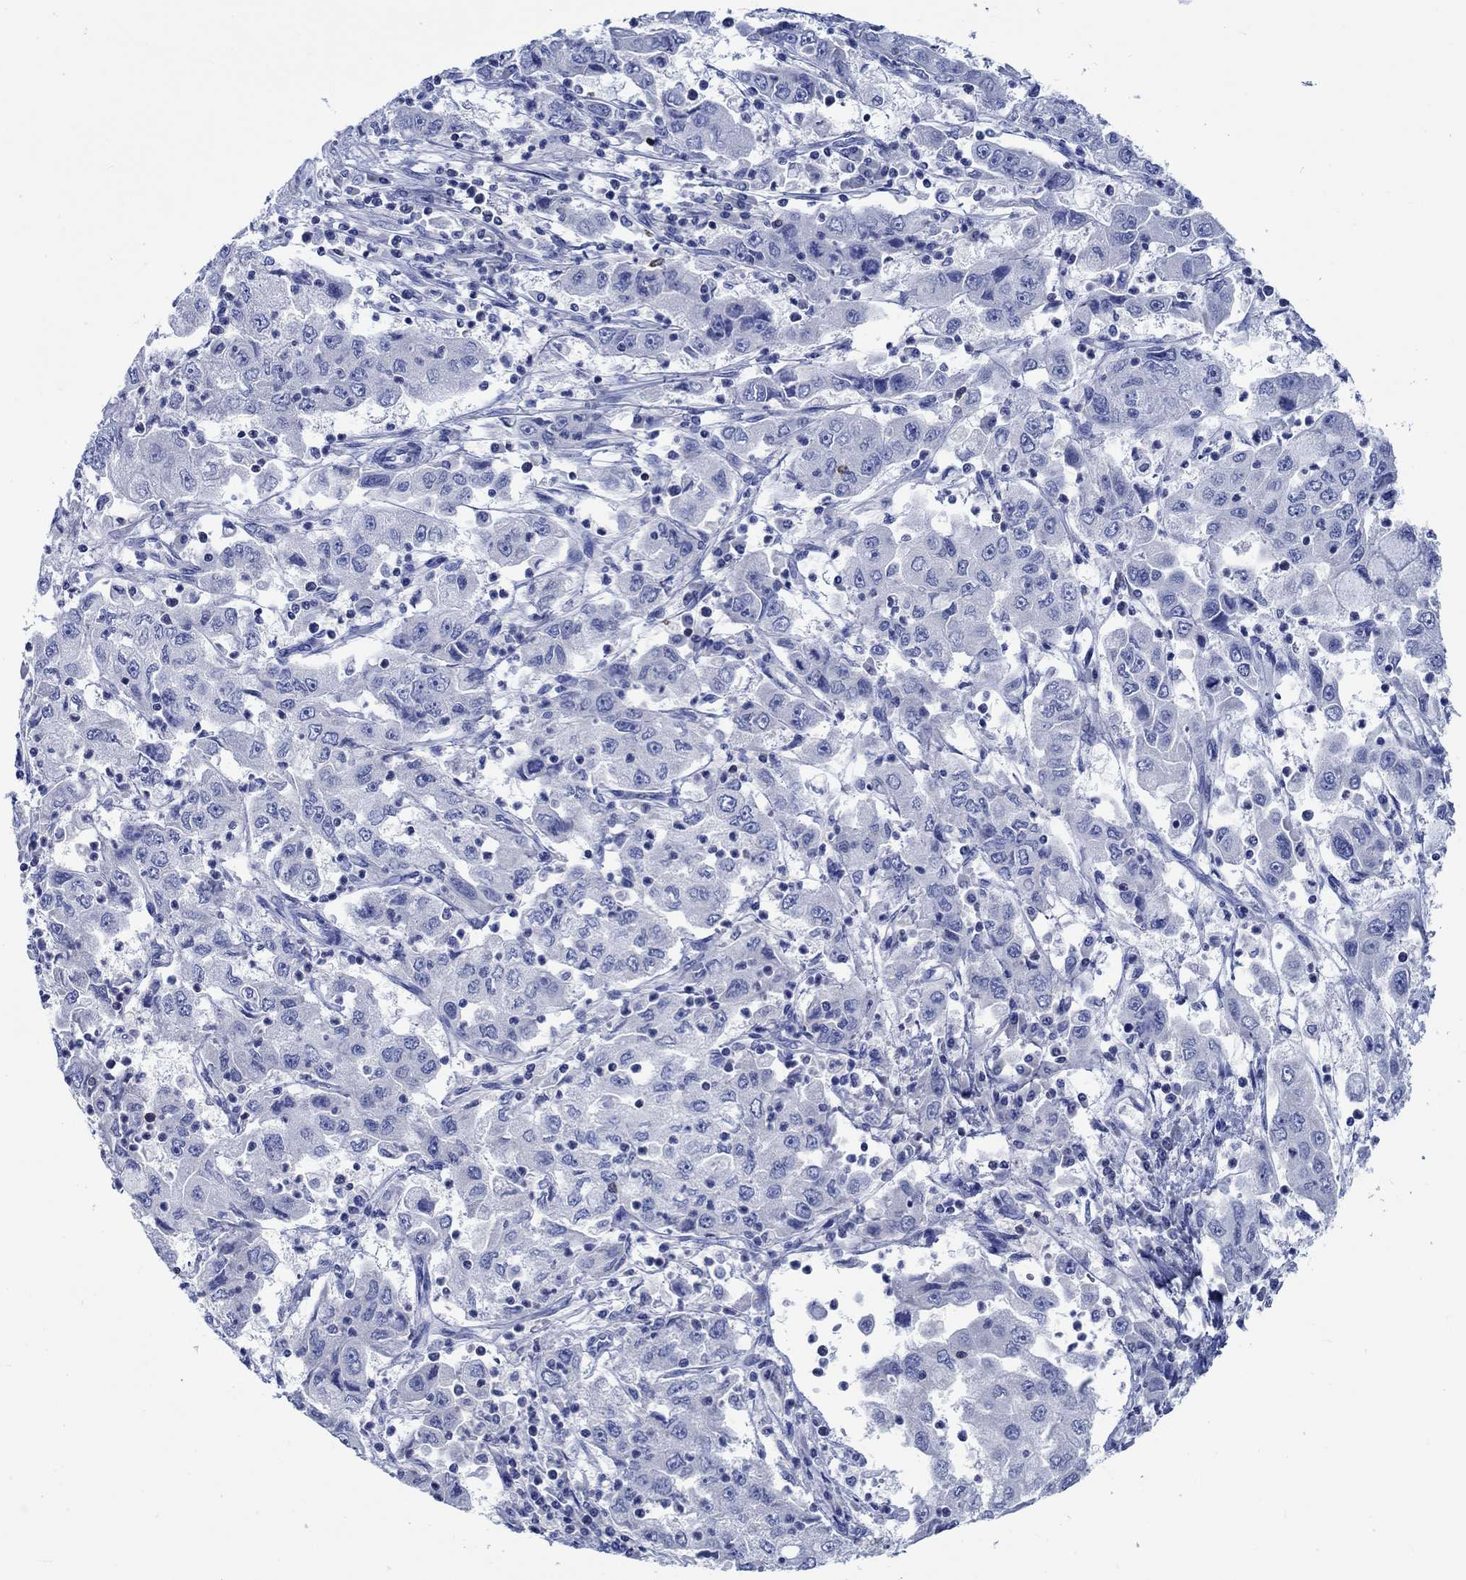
{"staining": {"intensity": "negative", "quantity": "none", "location": "none"}, "tissue": "cervical cancer", "cell_type": "Tumor cells", "image_type": "cancer", "snomed": [{"axis": "morphology", "description": "Squamous cell carcinoma, NOS"}, {"axis": "topography", "description": "Cervix"}], "caption": "This is an IHC histopathology image of cervical squamous cell carcinoma. There is no expression in tumor cells.", "gene": "PTPRN2", "patient": {"sex": "female", "age": 36}}